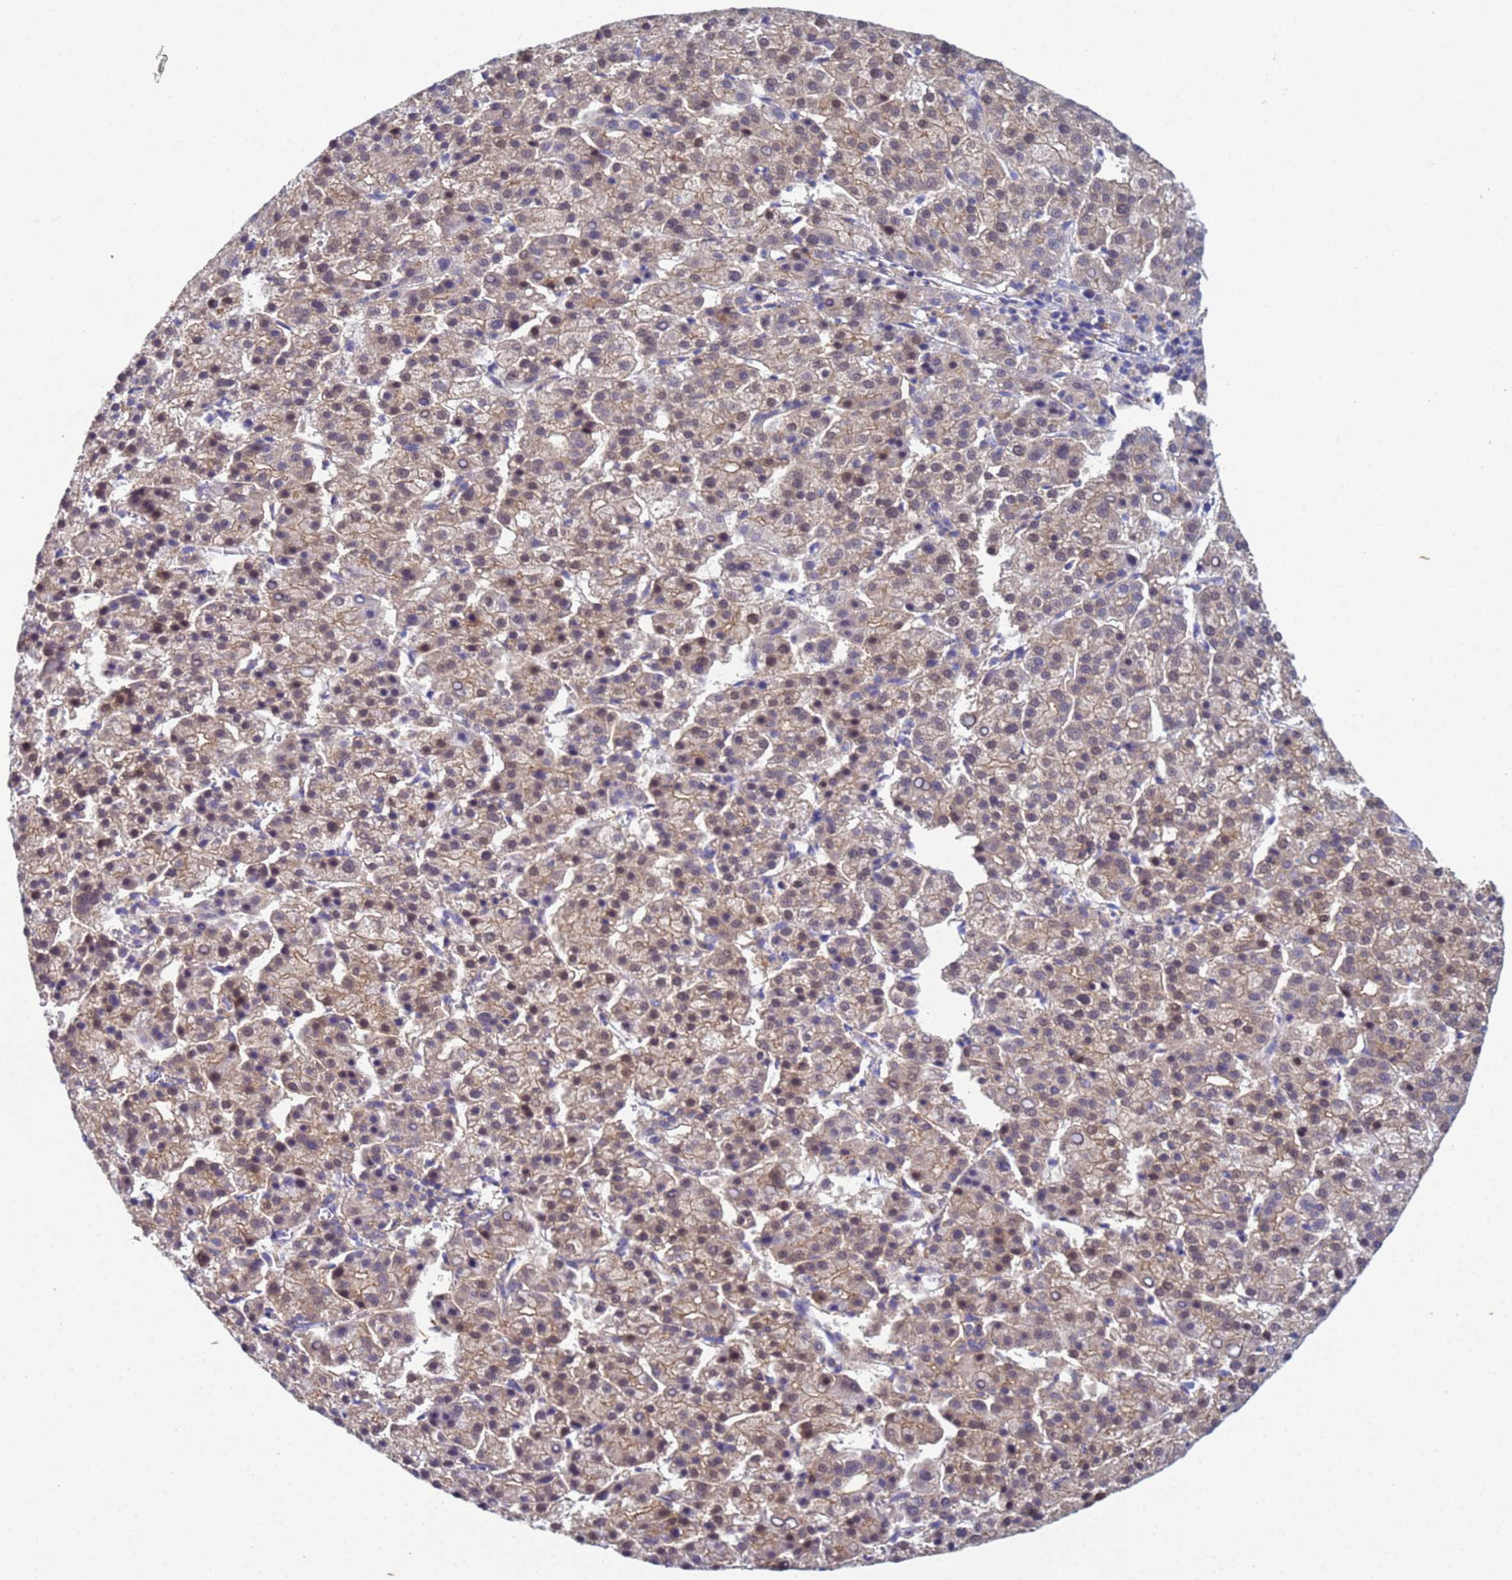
{"staining": {"intensity": "weak", "quantity": "25%-75%", "location": "cytoplasmic/membranous,nuclear"}, "tissue": "liver cancer", "cell_type": "Tumor cells", "image_type": "cancer", "snomed": [{"axis": "morphology", "description": "Carcinoma, Hepatocellular, NOS"}, {"axis": "topography", "description": "Liver"}], "caption": "Weak cytoplasmic/membranous and nuclear expression for a protein is identified in approximately 25%-75% of tumor cells of hepatocellular carcinoma (liver) using IHC.", "gene": "KLHL13", "patient": {"sex": "female", "age": 58}}